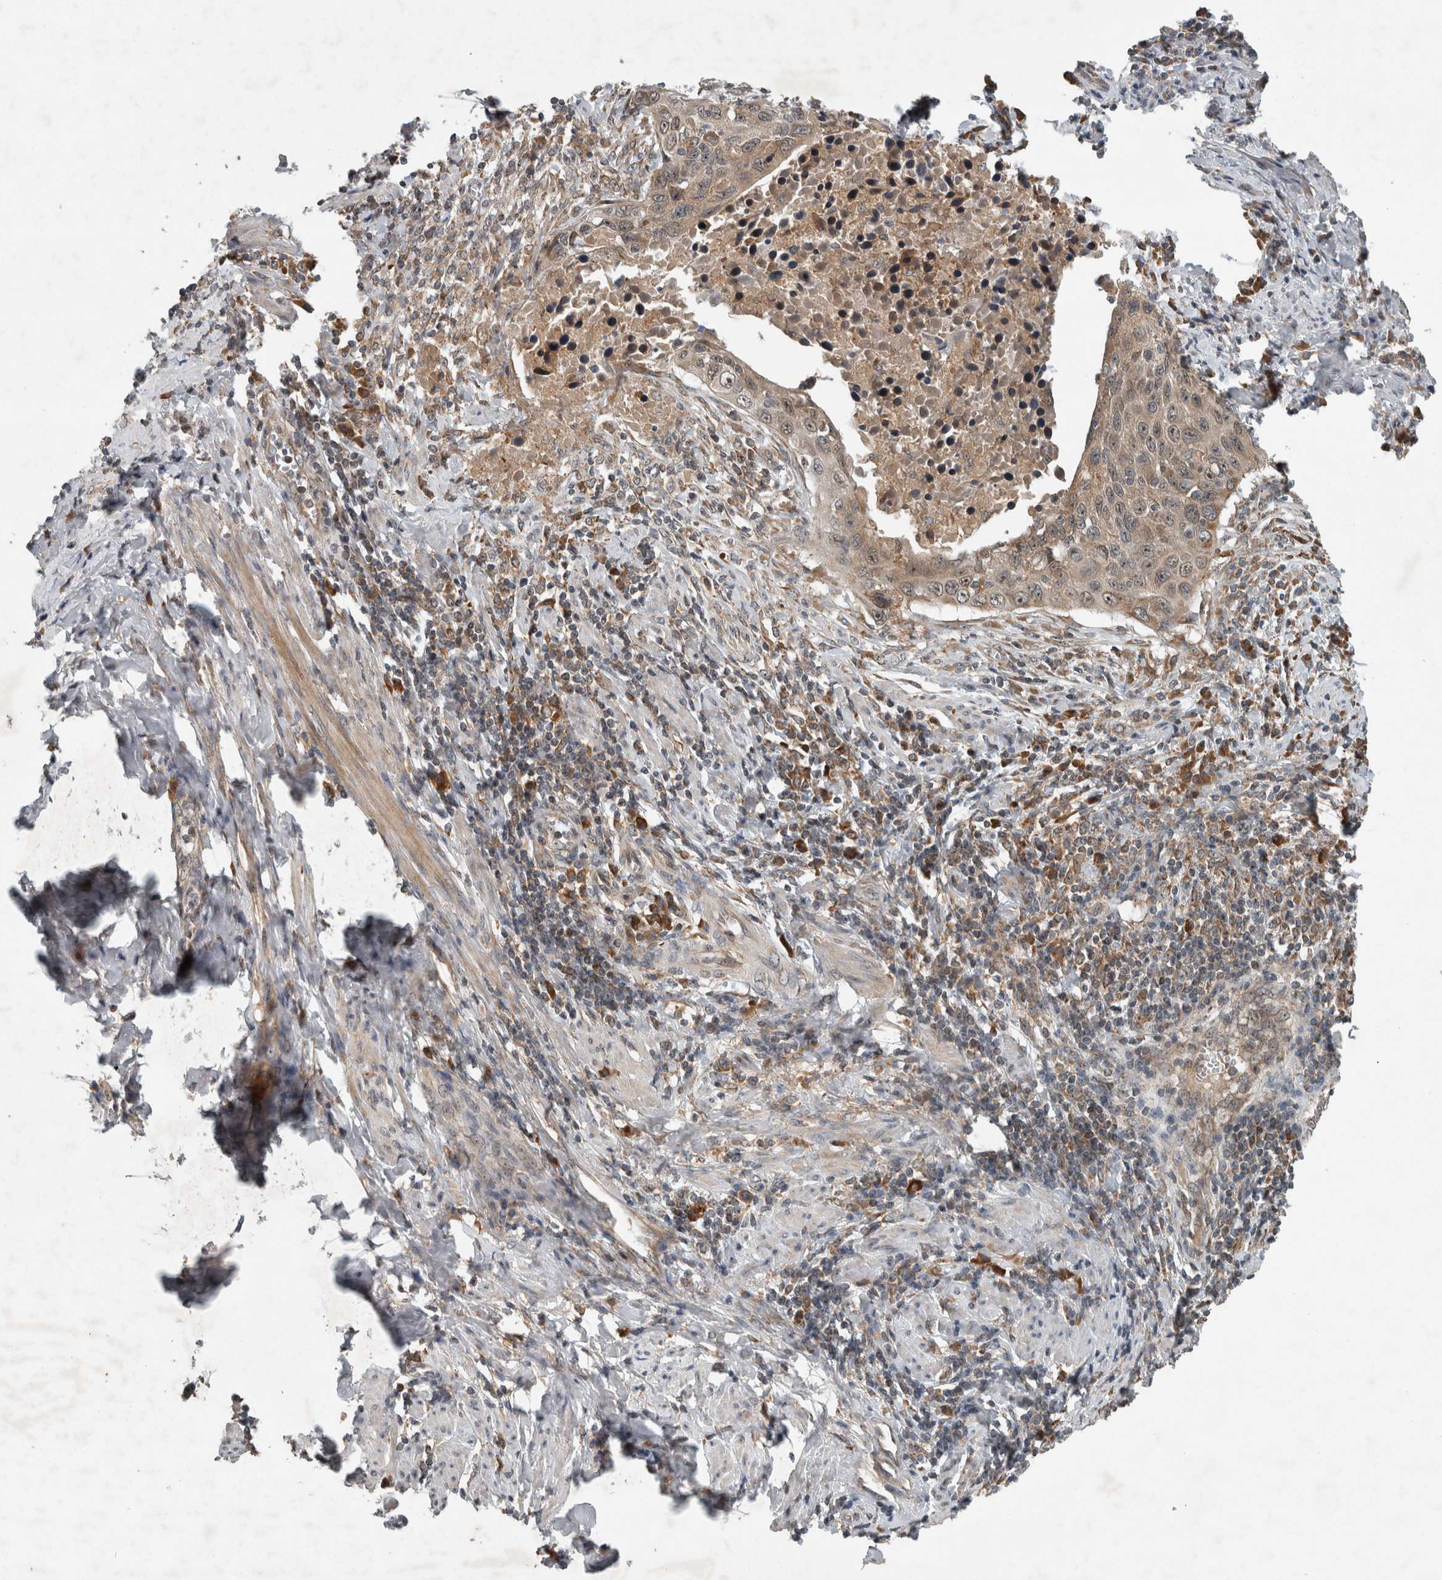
{"staining": {"intensity": "moderate", "quantity": ">75%", "location": "cytoplasmic/membranous,nuclear"}, "tissue": "cervical cancer", "cell_type": "Tumor cells", "image_type": "cancer", "snomed": [{"axis": "morphology", "description": "Squamous cell carcinoma, NOS"}, {"axis": "topography", "description": "Cervix"}], "caption": "The histopathology image exhibits immunohistochemical staining of cervical cancer (squamous cell carcinoma). There is moderate cytoplasmic/membranous and nuclear positivity is seen in approximately >75% of tumor cells. The staining was performed using DAB (3,3'-diaminobenzidine) to visualize the protein expression in brown, while the nuclei were stained in blue with hematoxylin (Magnification: 20x).", "gene": "GPR137B", "patient": {"sex": "female", "age": 53}}